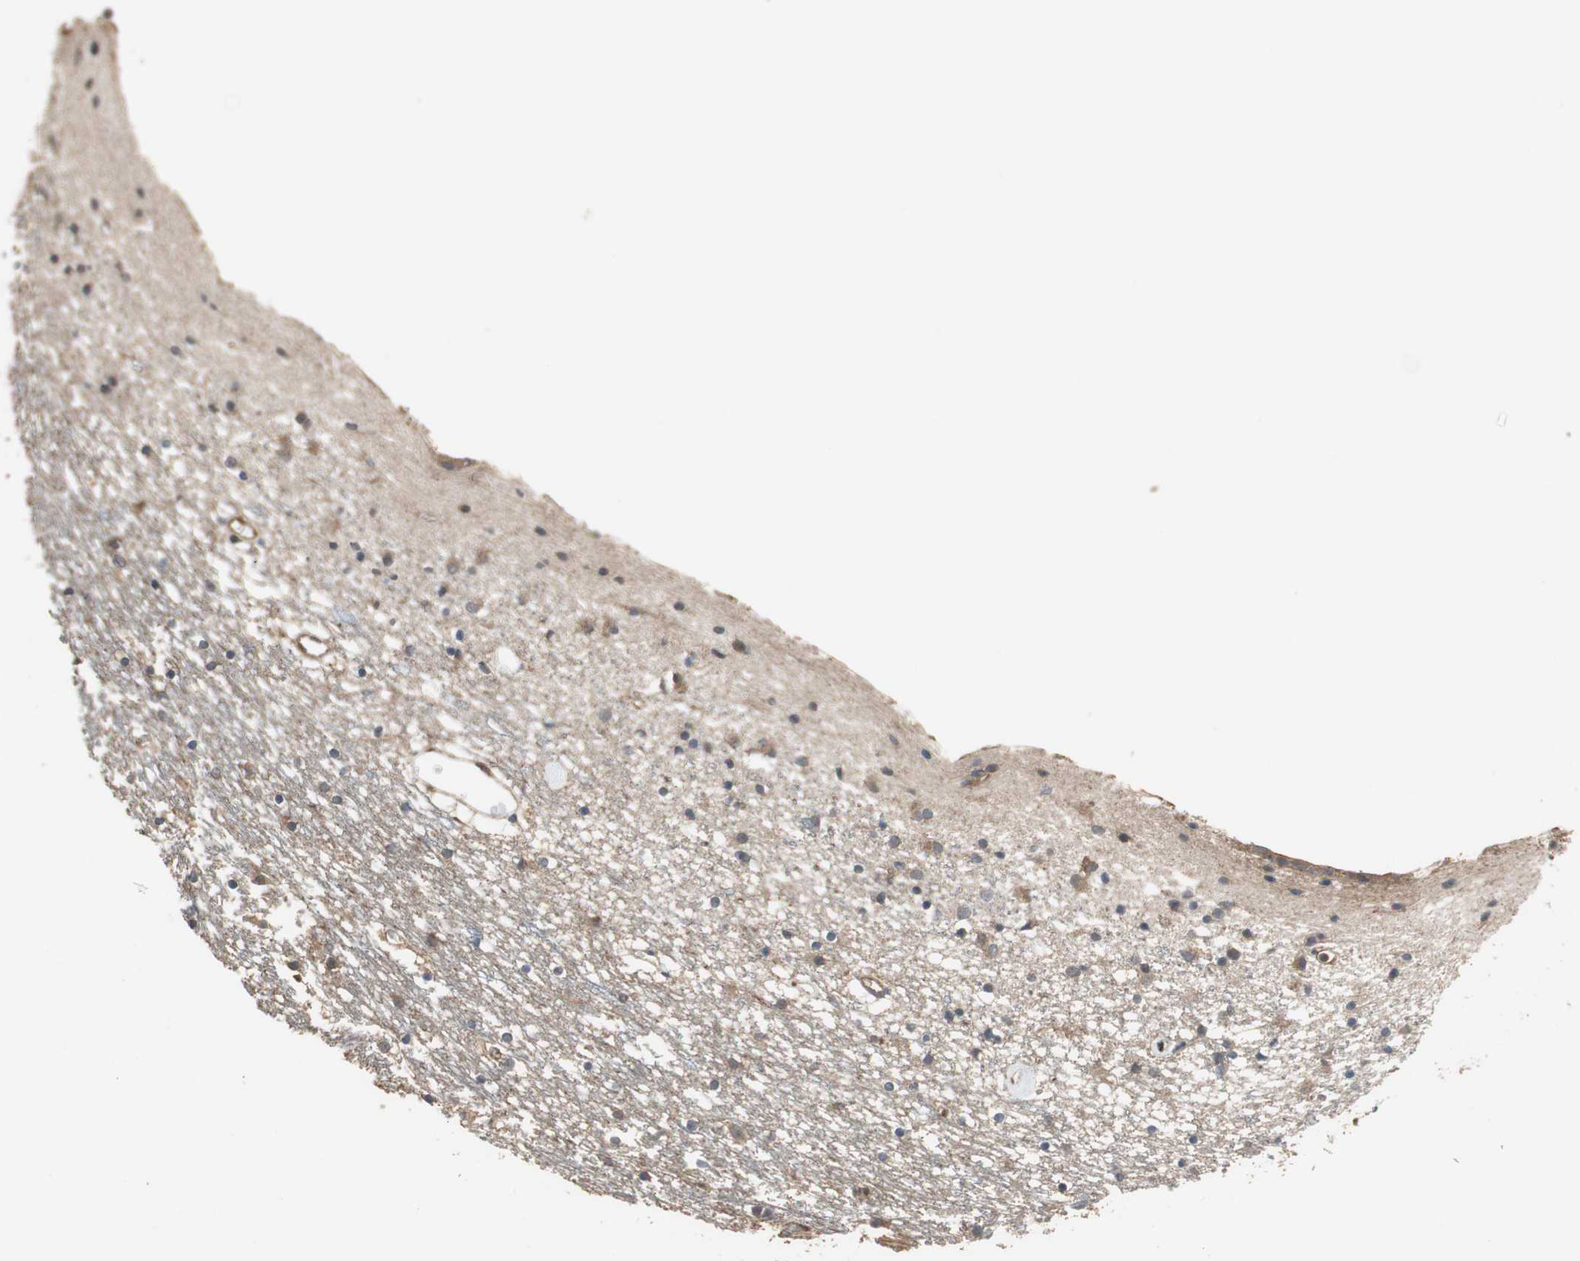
{"staining": {"intensity": "moderate", "quantity": ">75%", "location": "cytoplasmic/membranous"}, "tissue": "caudate", "cell_type": "Glial cells", "image_type": "normal", "snomed": [{"axis": "morphology", "description": "Normal tissue, NOS"}, {"axis": "topography", "description": "Lateral ventricle wall"}], "caption": "This micrograph demonstrates immunohistochemistry (IHC) staining of unremarkable caudate, with medium moderate cytoplasmic/membranous staining in approximately >75% of glial cells.", "gene": "MAP4K2", "patient": {"sex": "male", "age": 45}}